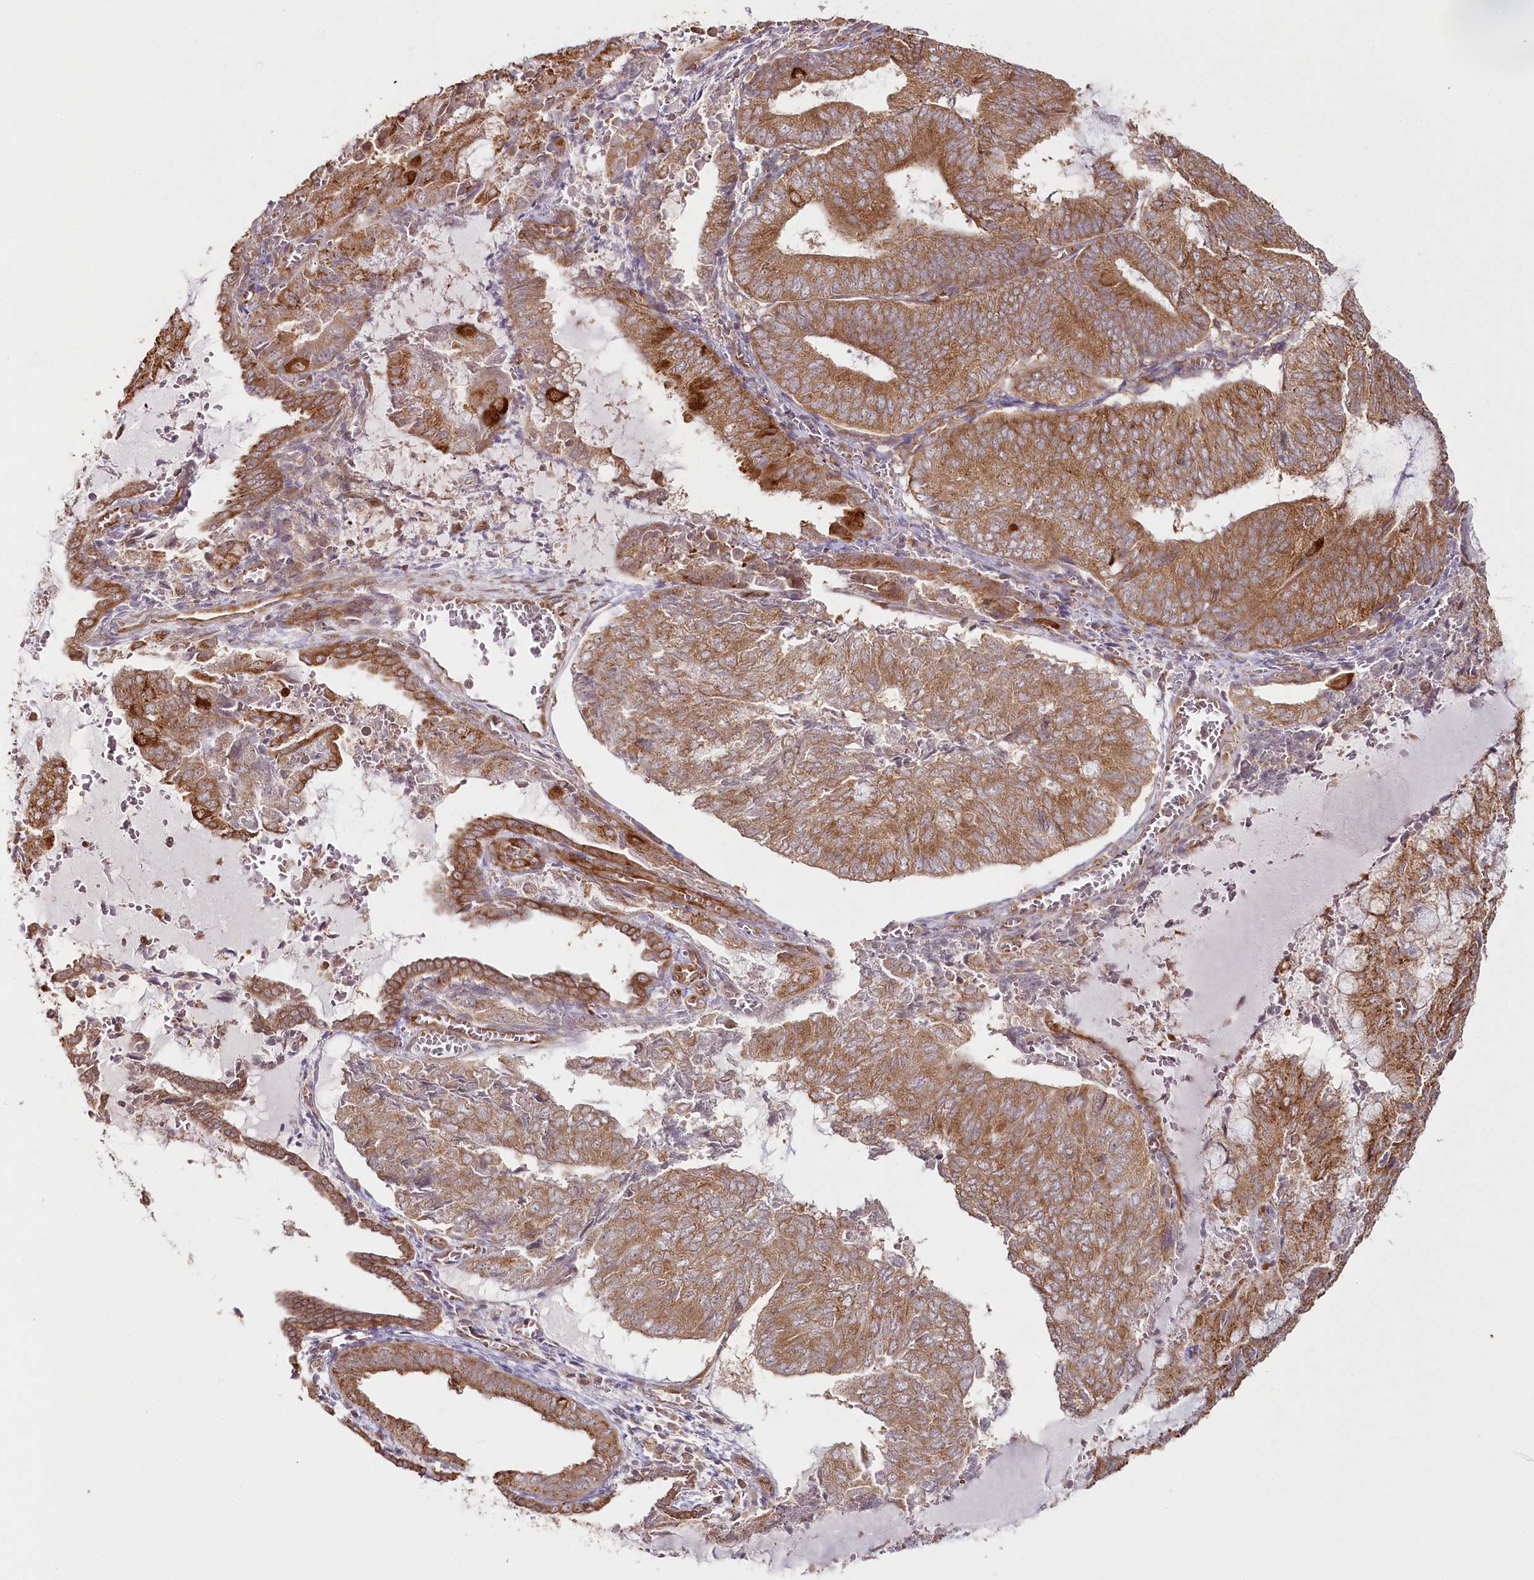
{"staining": {"intensity": "strong", "quantity": ">75%", "location": "cytoplasmic/membranous"}, "tissue": "endometrial cancer", "cell_type": "Tumor cells", "image_type": "cancer", "snomed": [{"axis": "morphology", "description": "Adenocarcinoma, NOS"}, {"axis": "topography", "description": "Endometrium"}], "caption": "Adenocarcinoma (endometrial) stained for a protein displays strong cytoplasmic/membranous positivity in tumor cells.", "gene": "OTUD4", "patient": {"sex": "female", "age": 81}}